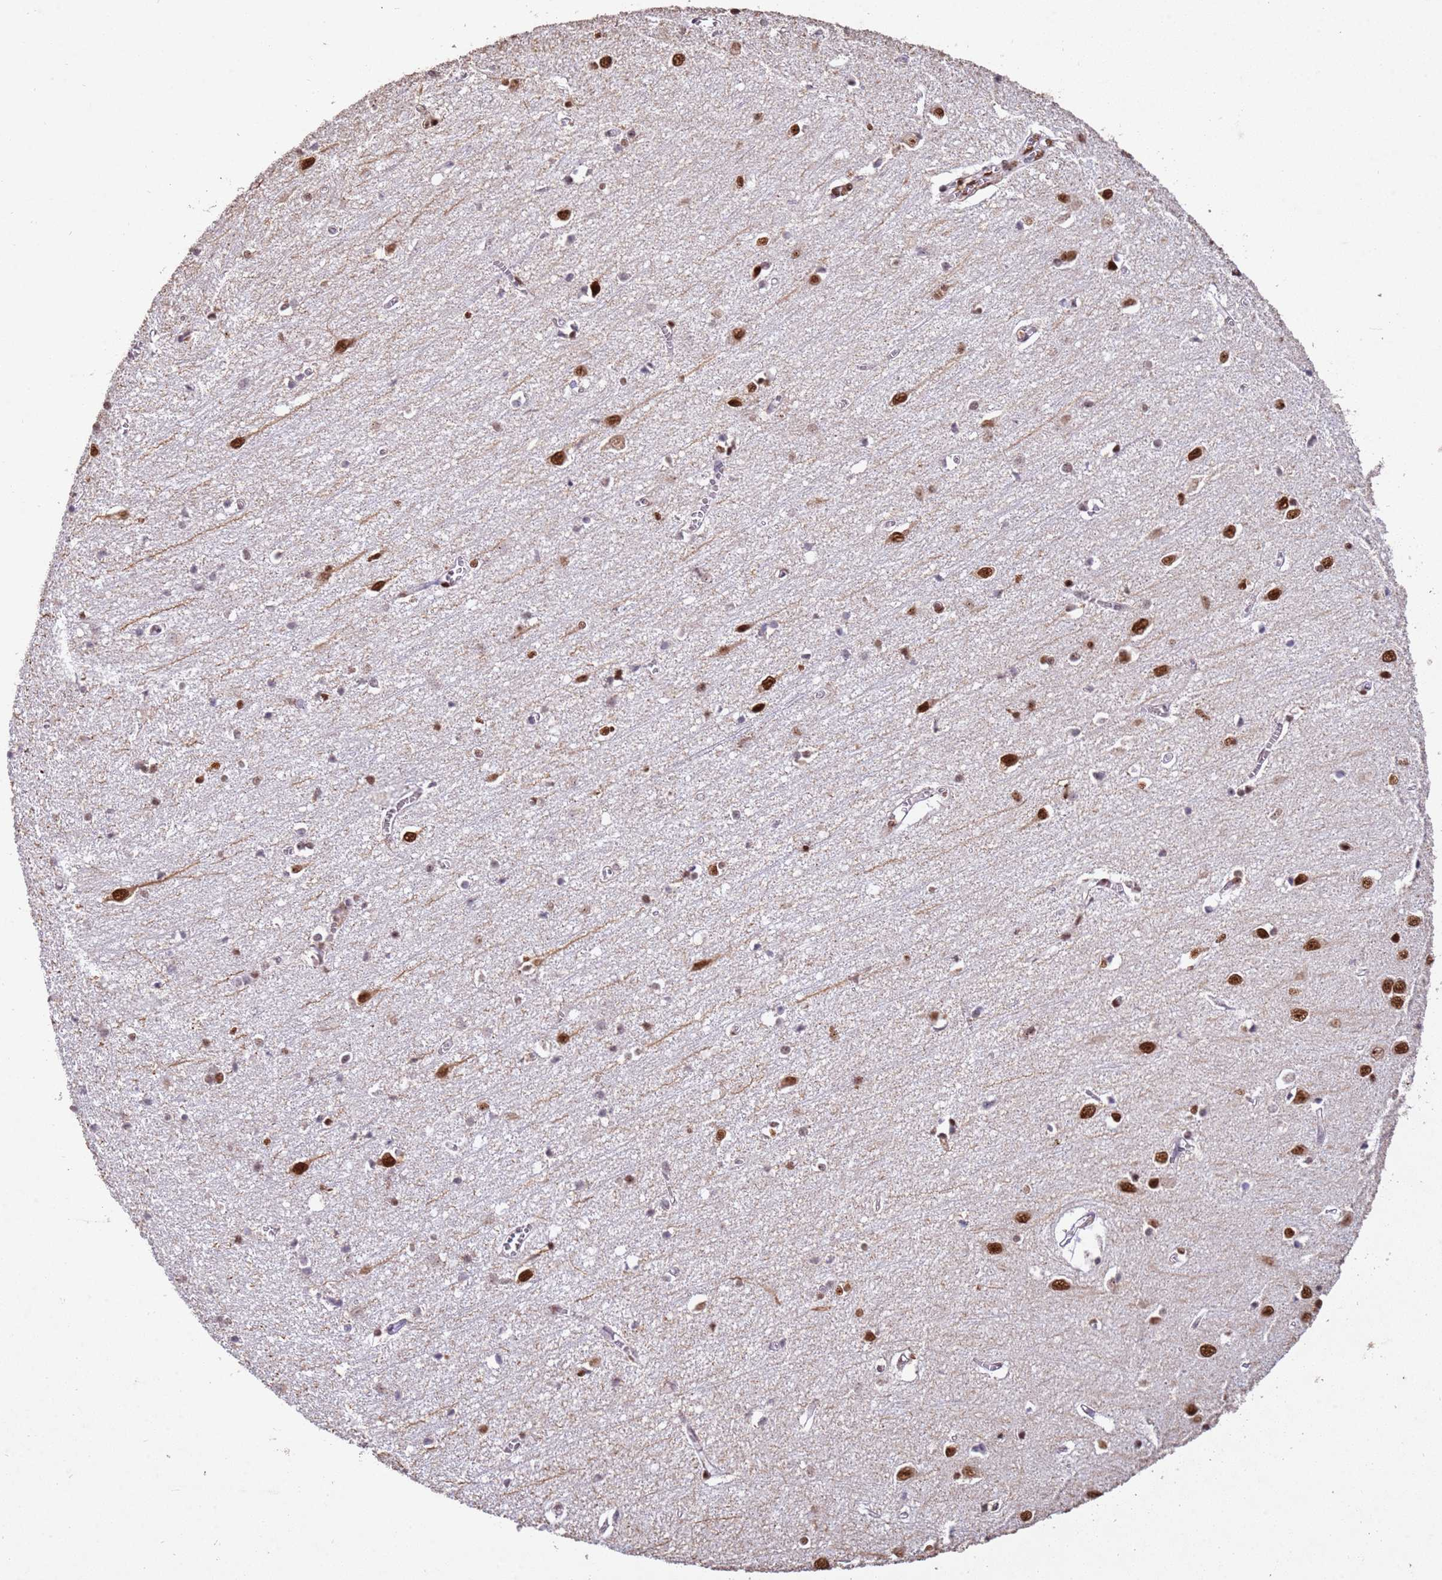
{"staining": {"intensity": "moderate", "quantity": "25%-75%", "location": "nuclear"}, "tissue": "cerebral cortex", "cell_type": "Endothelial cells", "image_type": "normal", "snomed": [{"axis": "morphology", "description": "Normal tissue, NOS"}, {"axis": "topography", "description": "Cerebral cortex"}], "caption": "Immunohistochemical staining of normal cerebral cortex exhibits medium levels of moderate nuclear positivity in approximately 25%-75% of endothelial cells. Immunohistochemistry stains the protein in brown and the nuclei are stained blue.", "gene": "ESF1", "patient": {"sex": "female", "age": 64}}